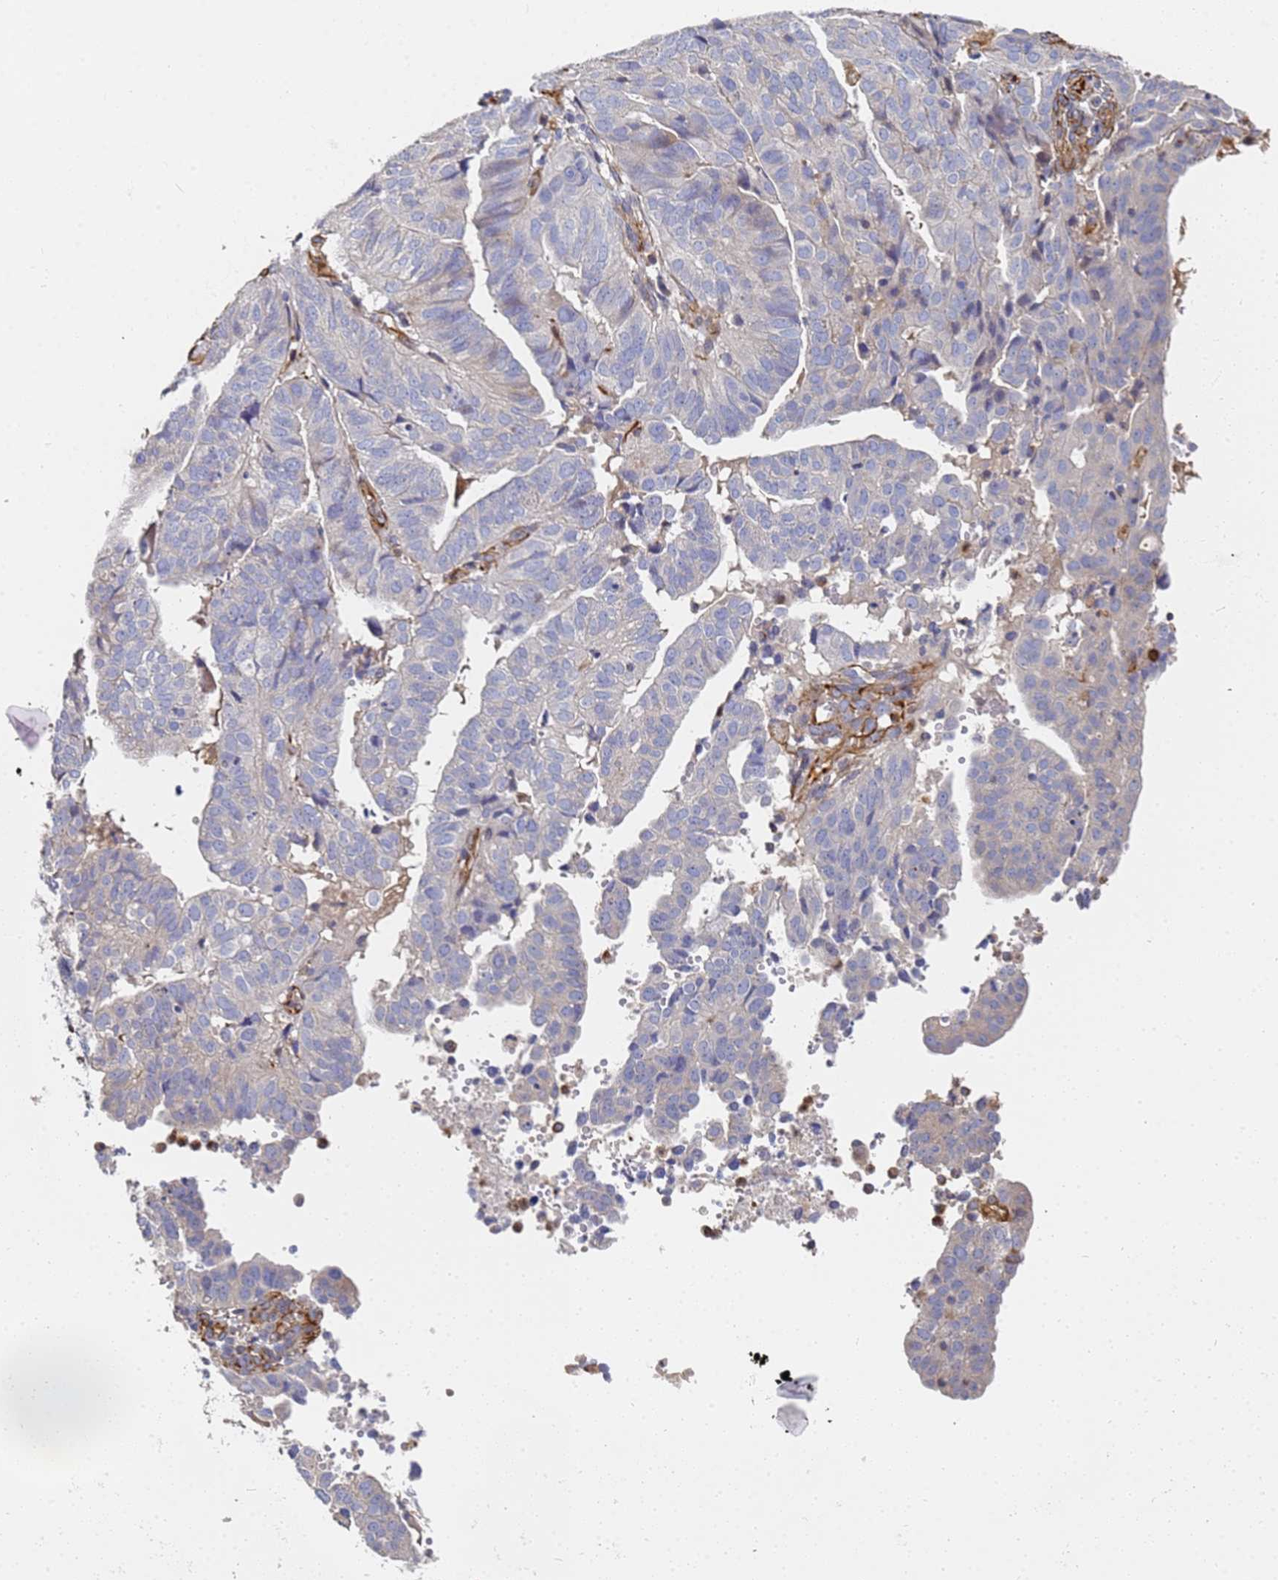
{"staining": {"intensity": "negative", "quantity": "none", "location": "none"}, "tissue": "endometrial cancer", "cell_type": "Tumor cells", "image_type": "cancer", "snomed": [{"axis": "morphology", "description": "Adenocarcinoma, NOS"}, {"axis": "topography", "description": "Uterus"}], "caption": "Tumor cells show no significant protein staining in endometrial cancer.", "gene": "SYT13", "patient": {"sex": "female", "age": 77}}